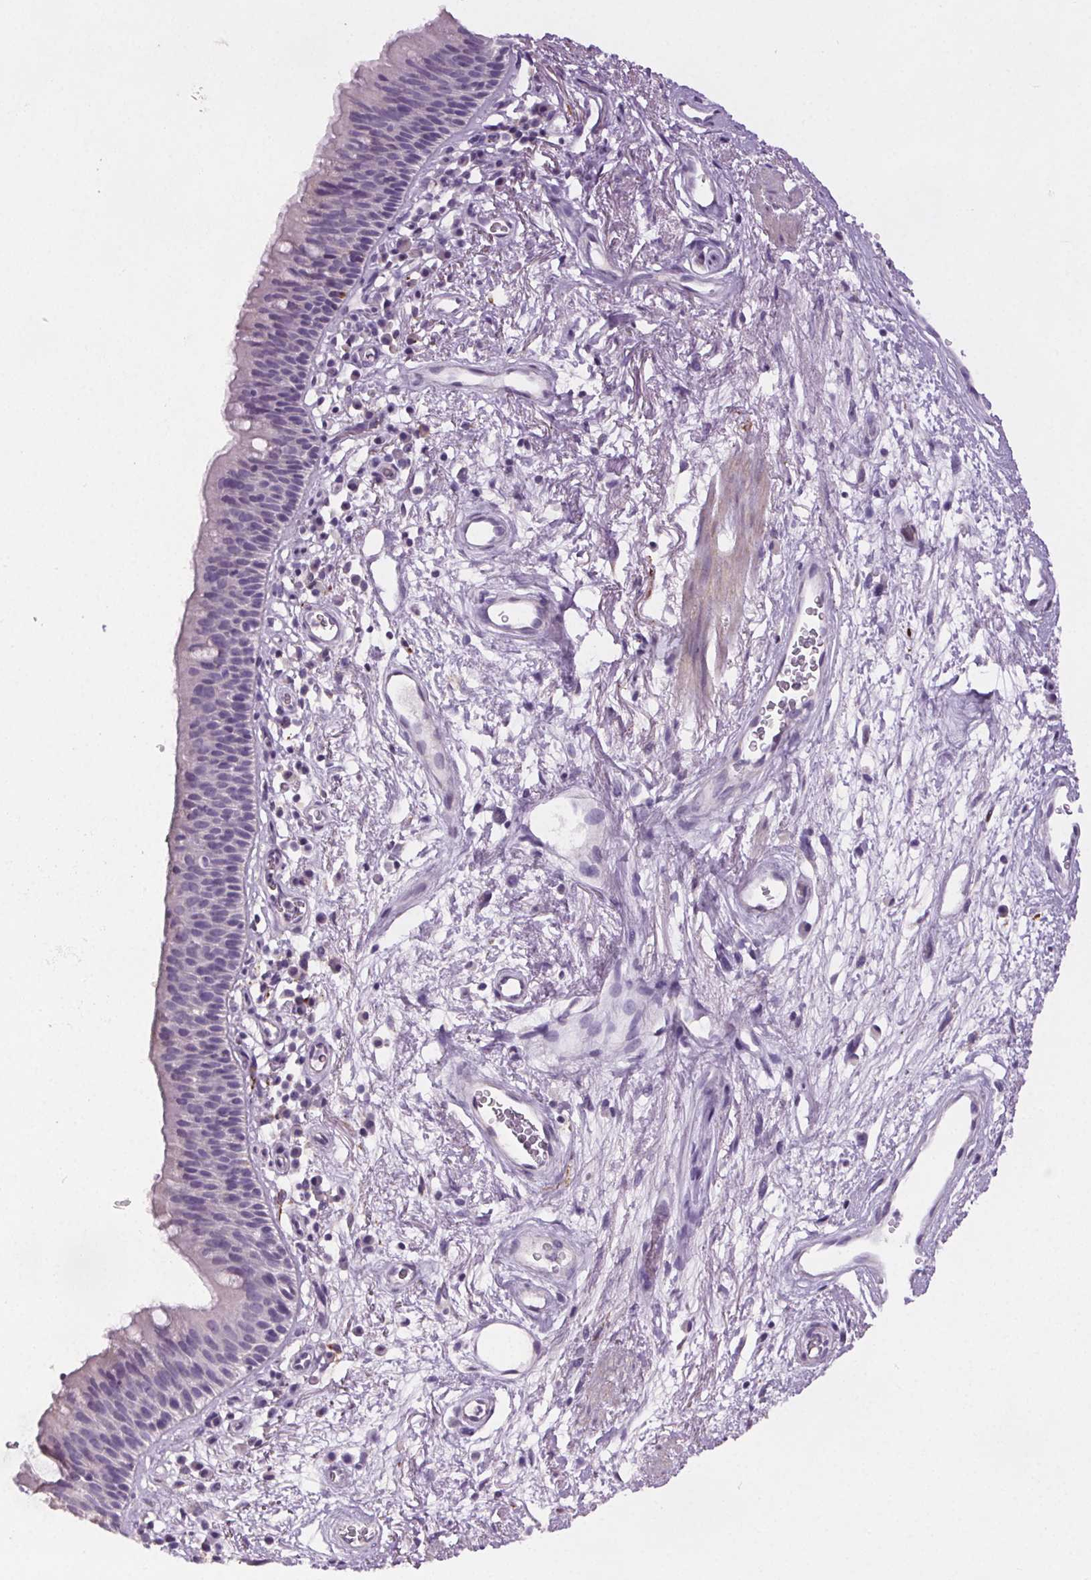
{"staining": {"intensity": "negative", "quantity": "none", "location": "none"}, "tissue": "bronchus", "cell_type": "Respiratory epithelial cells", "image_type": "normal", "snomed": [{"axis": "morphology", "description": "Normal tissue, NOS"}, {"axis": "topography", "description": "Cartilage tissue"}, {"axis": "topography", "description": "Bronchus"}], "caption": "IHC of normal bronchus shows no expression in respiratory epithelial cells. (DAB (3,3'-diaminobenzidine) immunohistochemistry visualized using brightfield microscopy, high magnification).", "gene": "GPIHBP1", "patient": {"sex": "male", "age": 58}}